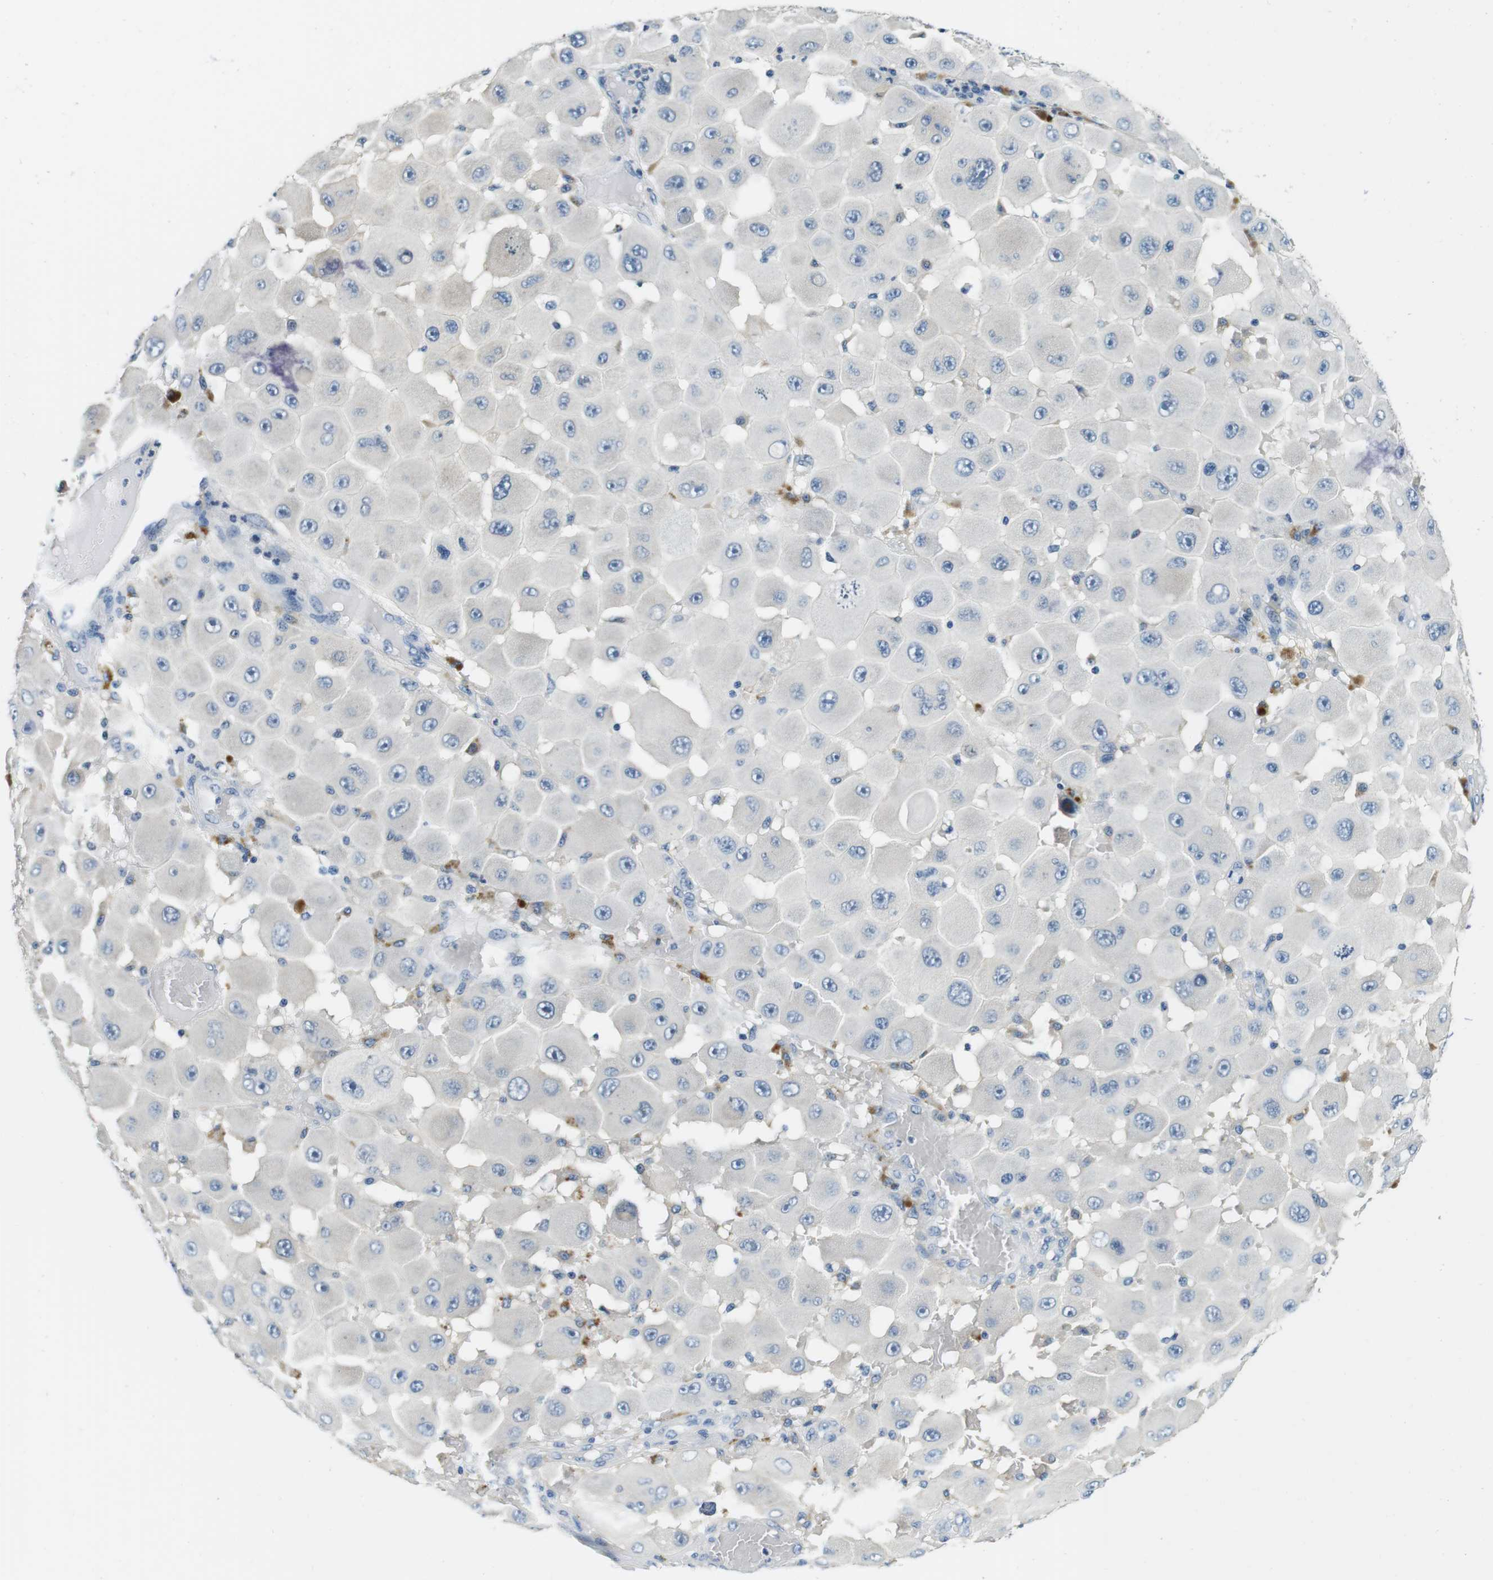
{"staining": {"intensity": "negative", "quantity": "none", "location": "none"}, "tissue": "melanoma", "cell_type": "Tumor cells", "image_type": "cancer", "snomed": [{"axis": "morphology", "description": "Malignant melanoma, NOS"}, {"axis": "topography", "description": "Skin"}], "caption": "A micrograph of melanoma stained for a protein shows no brown staining in tumor cells. (DAB immunohistochemistry (IHC), high magnification).", "gene": "KCNJ5", "patient": {"sex": "female", "age": 81}}